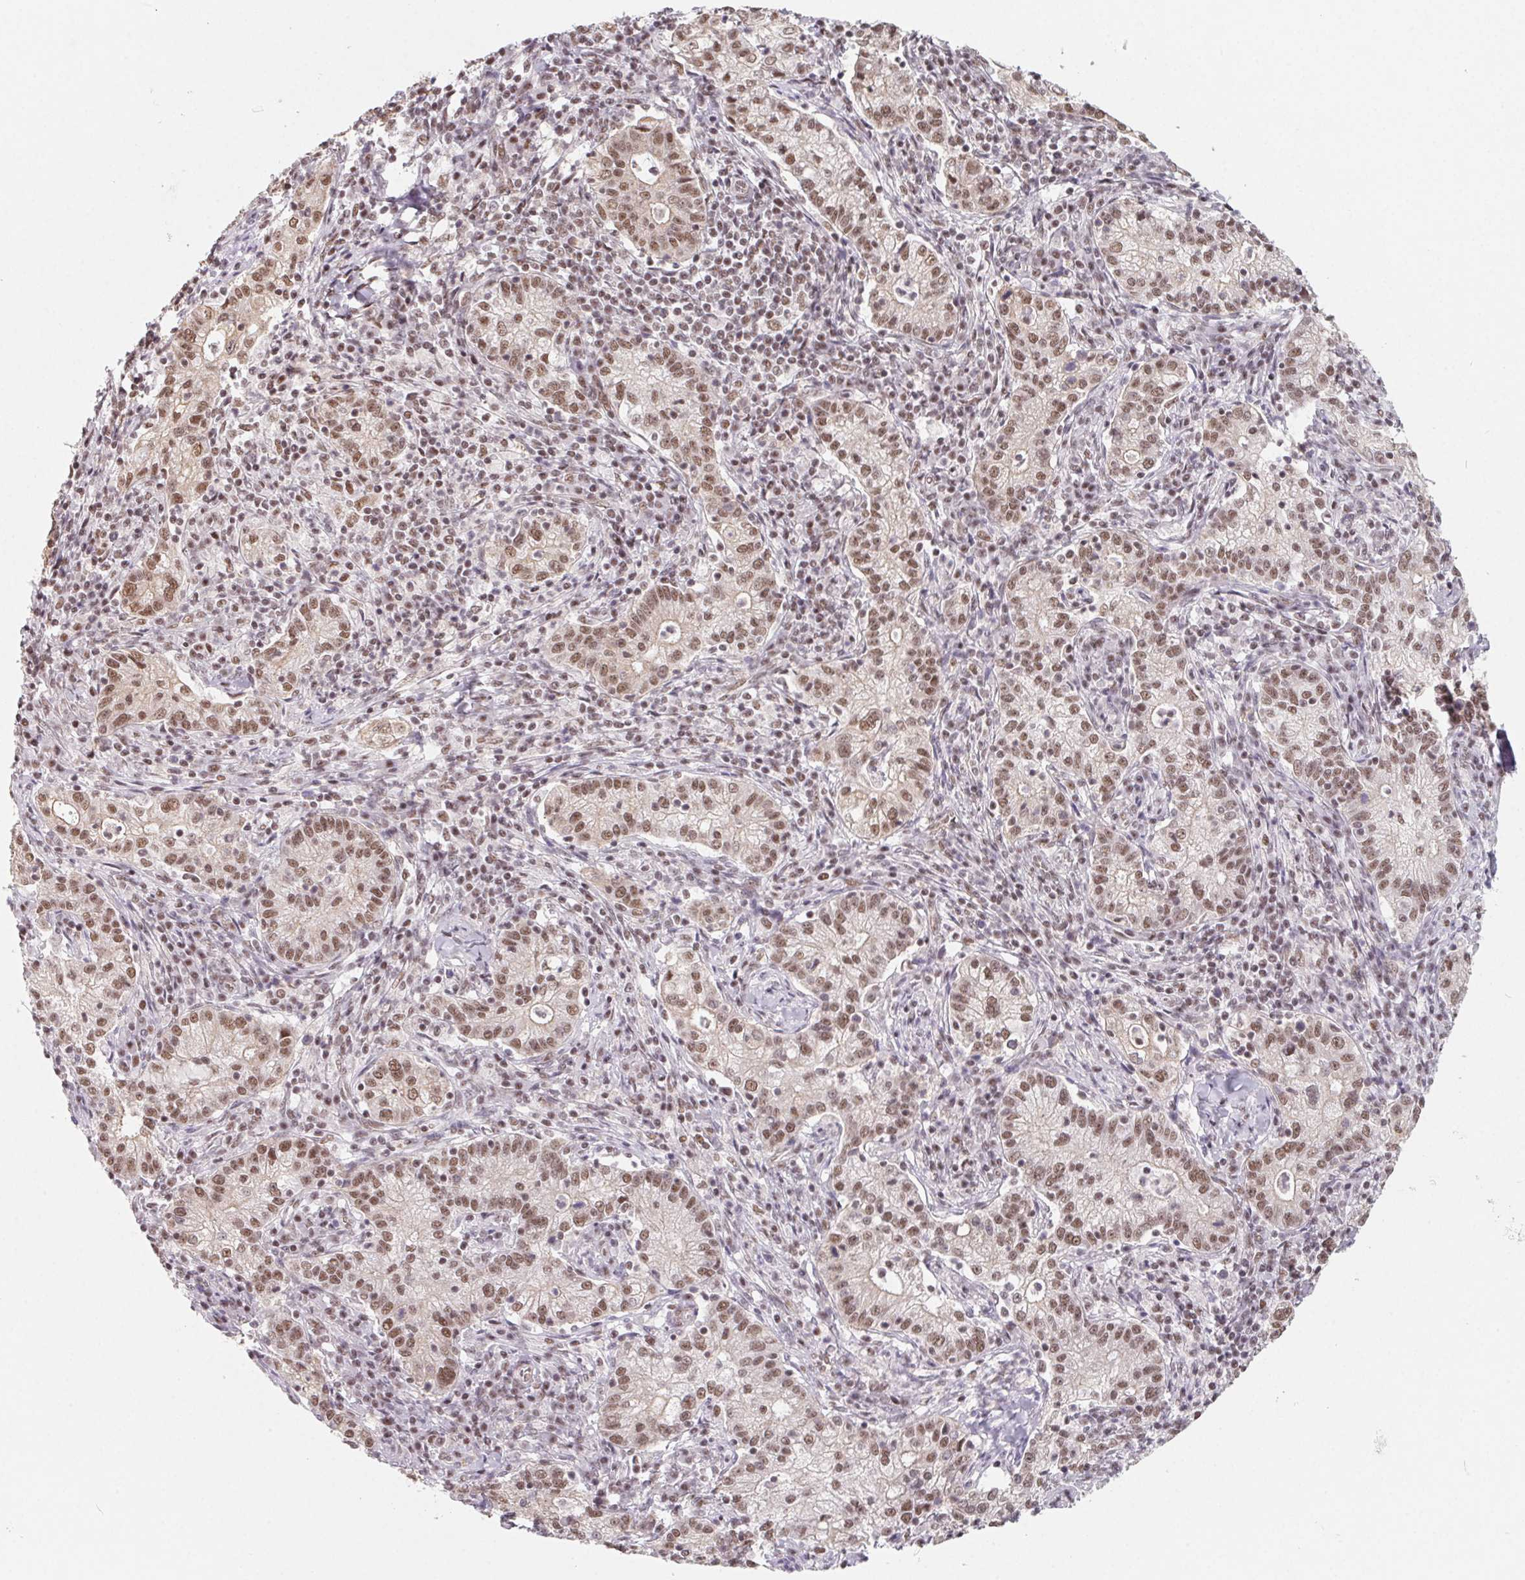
{"staining": {"intensity": "moderate", "quantity": ">75%", "location": "nuclear"}, "tissue": "cervical cancer", "cell_type": "Tumor cells", "image_type": "cancer", "snomed": [{"axis": "morphology", "description": "Normal tissue, NOS"}, {"axis": "morphology", "description": "Adenocarcinoma, NOS"}, {"axis": "topography", "description": "Cervix"}], "caption": "Immunohistochemical staining of human adenocarcinoma (cervical) shows medium levels of moderate nuclear protein staining in about >75% of tumor cells.", "gene": "TCERG1", "patient": {"sex": "female", "age": 44}}